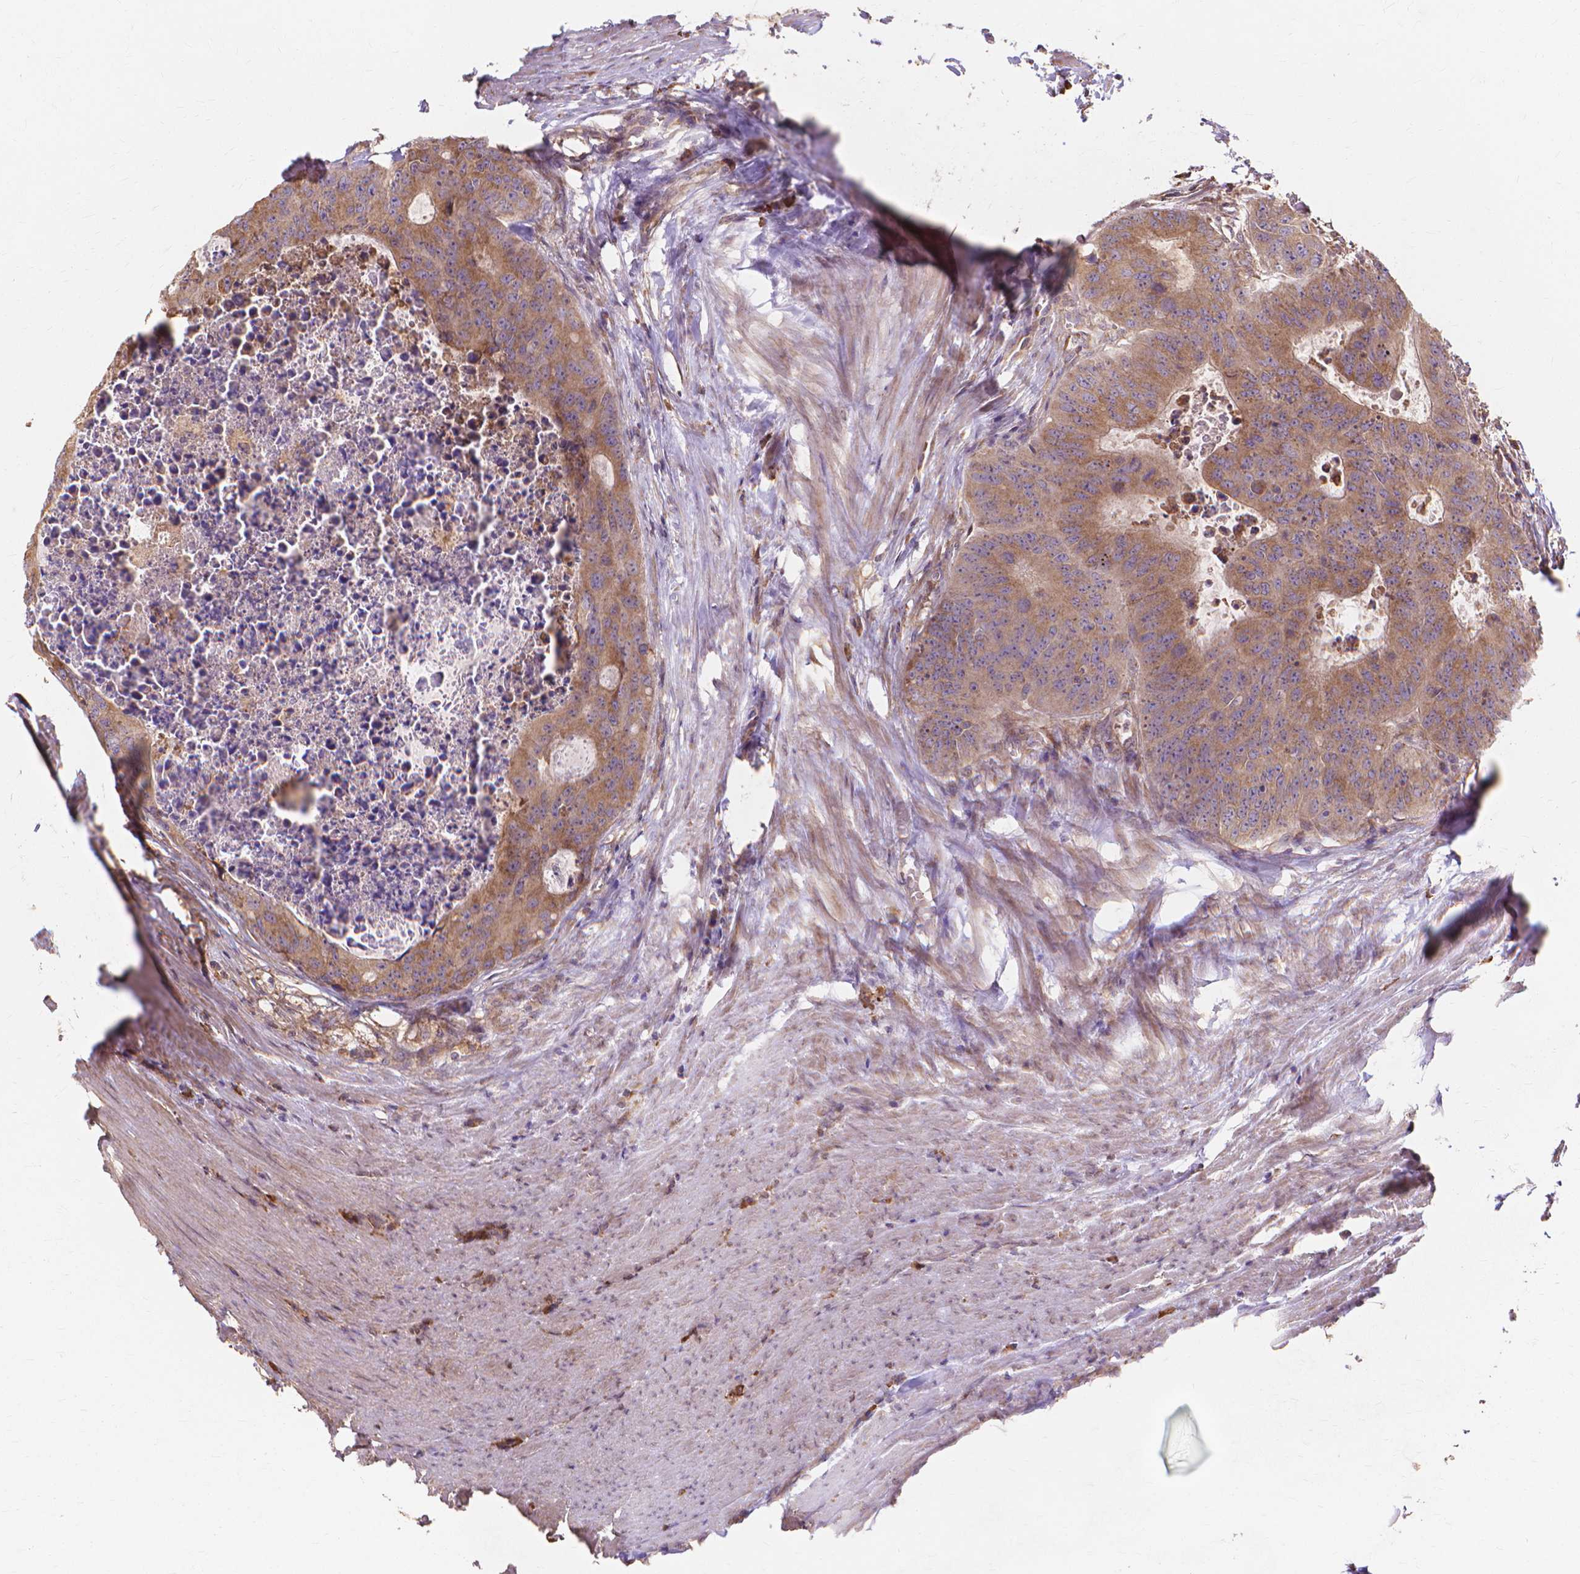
{"staining": {"intensity": "moderate", "quantity": ">75%", "location": "cytoplasmic/membranous"}, "tissue": "colorectal cancer", "cell_type": "Tumor cells", "image_type": "cancer", "snomed": [{"axis": "morphology", "description": "Adenocarcinoma, NOS"}, {"axis": "topography", "description": "Colon"}], "caption": "Immunohistochemical staining of human colorectal cancer (adenocarcinoma) demonstrates medium levels of moderate cytoplasmic/membranous protein expression in about >75% of tumor cells.", "gene": "TAB2", "patient": {"sex": "male", "age": 67}}